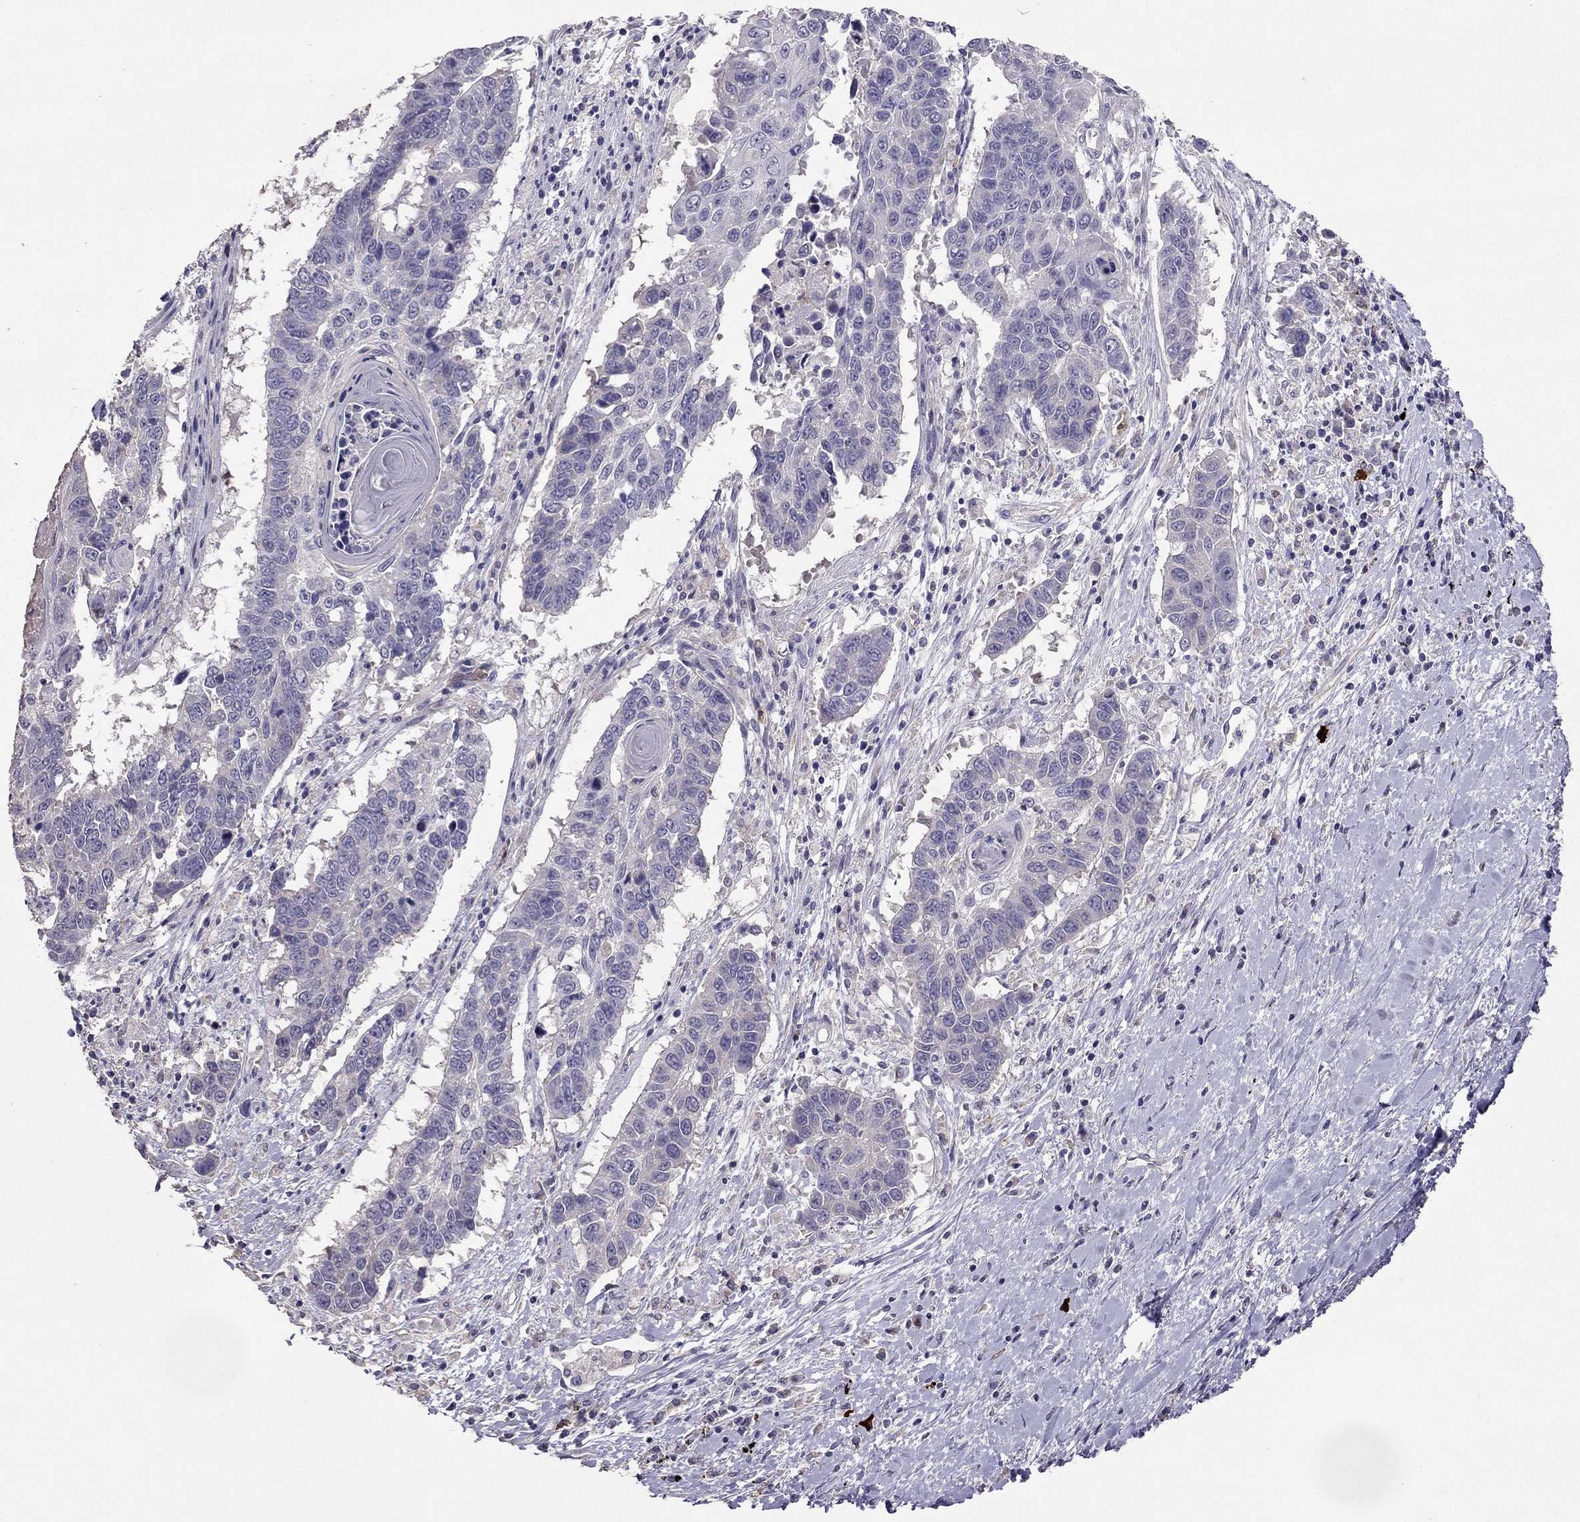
{"staining": {"intensity": "negative", "quantity": "none", "location": "none"}, "tissue": "lung cancer", "cell_type": "Tumor cells", "image_type": "cancer", "snomed": [{"axis": "morphology", "description": "Squamous cell carcinoma, NOS"}, {"axis": "topography", "description": "Lung"}], "caption": "Tumor cells are negative for protein expression in human lung cancer.", "gene": "RFLNB", "patient": {"sex": "male", "age": 73}}